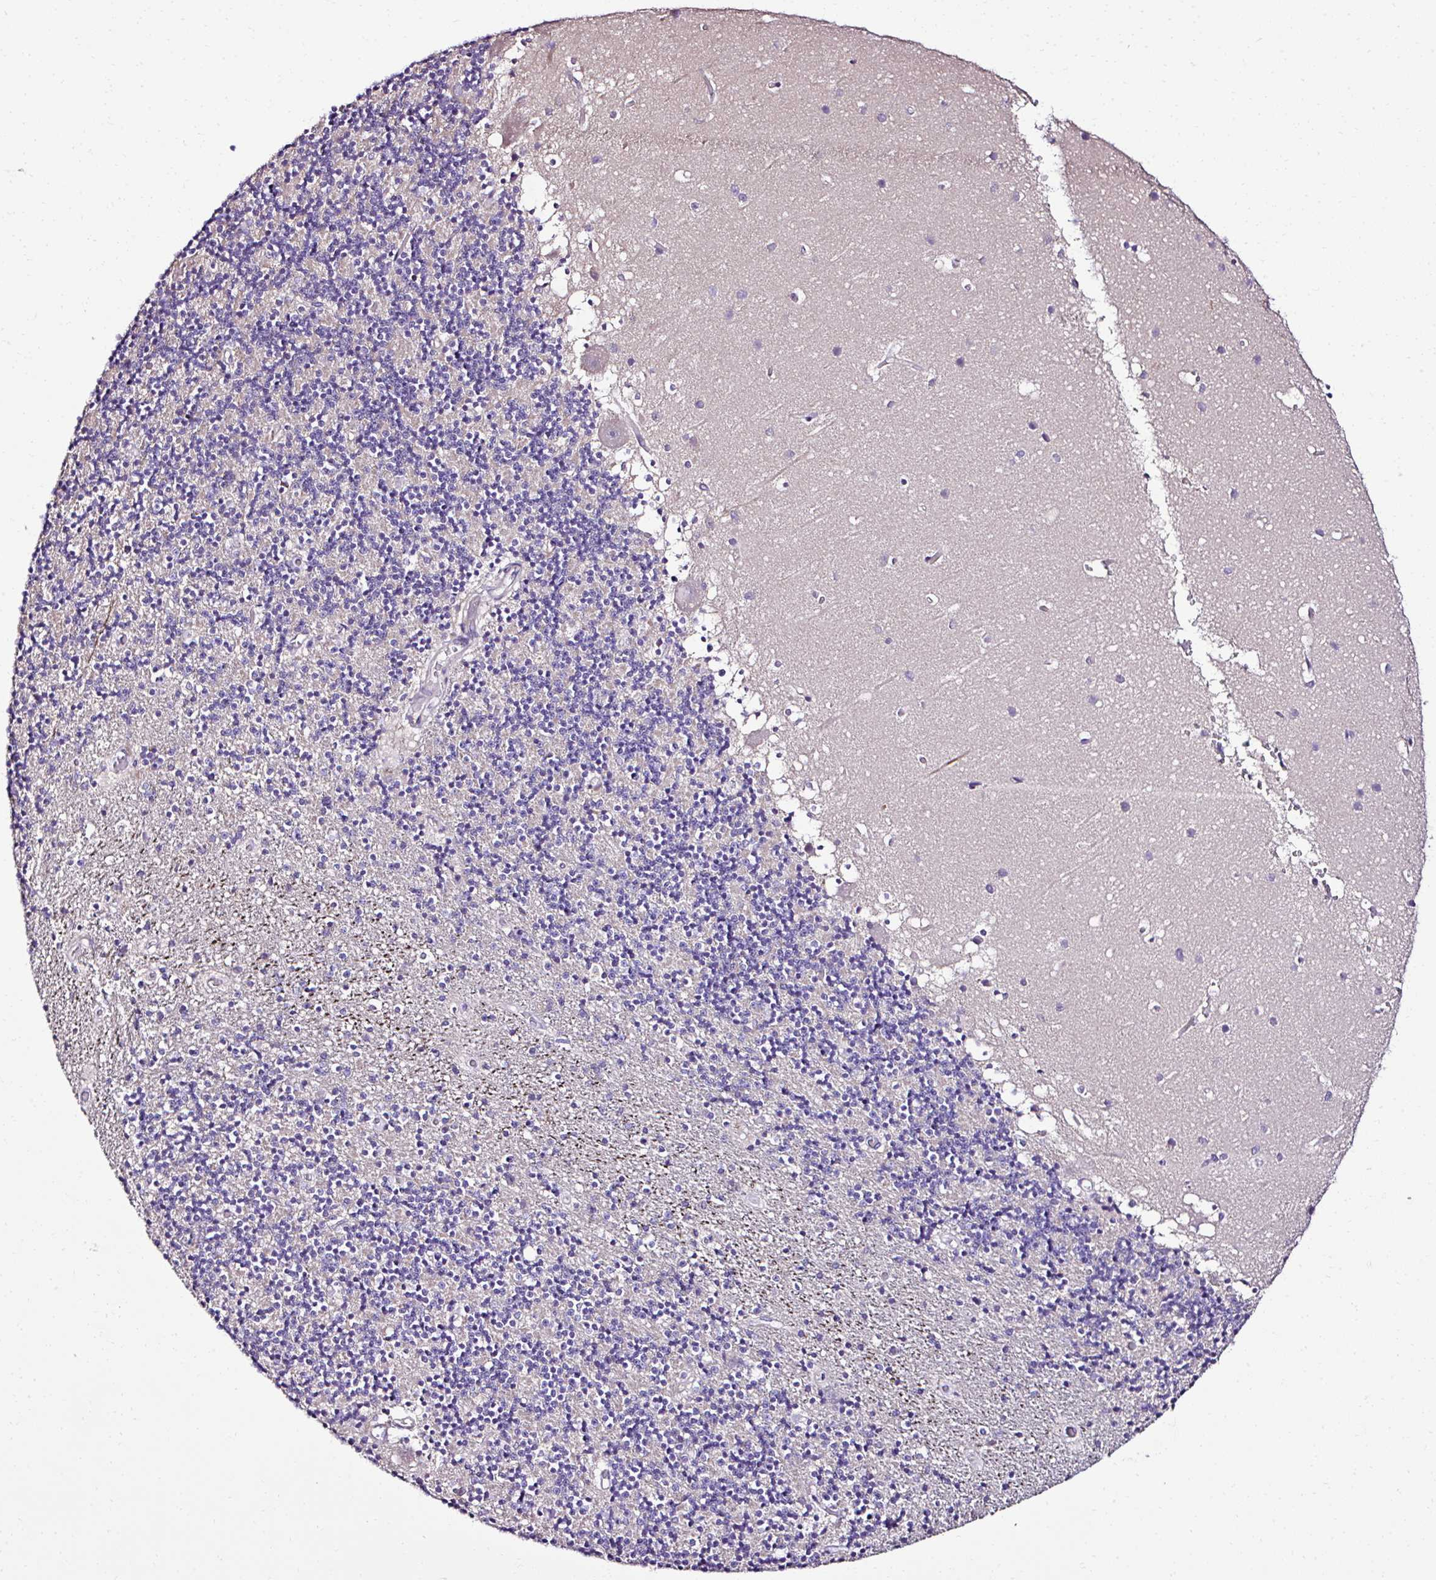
{"staining": {"intensity": "negative", "quantity": "none", "location": "none"}, "tissue": "cerebellum", "cell_type": "Cells in granular layer", "image_type": "normal", "snomed": [{"axis": "morphology", "description": "Normal tissue, NOS"}, {"axis": "topography", "description": "Cerebellum"}], "caption": "Protein analysis of unremarkable cerebellum reveals no significant staining in cells in granular layer. (DAB immunohistochemistry (IHC) with hematoxylin counter stain).", "gene": "CCDC85C", "patient": {"sex": "male", "age": 54}}